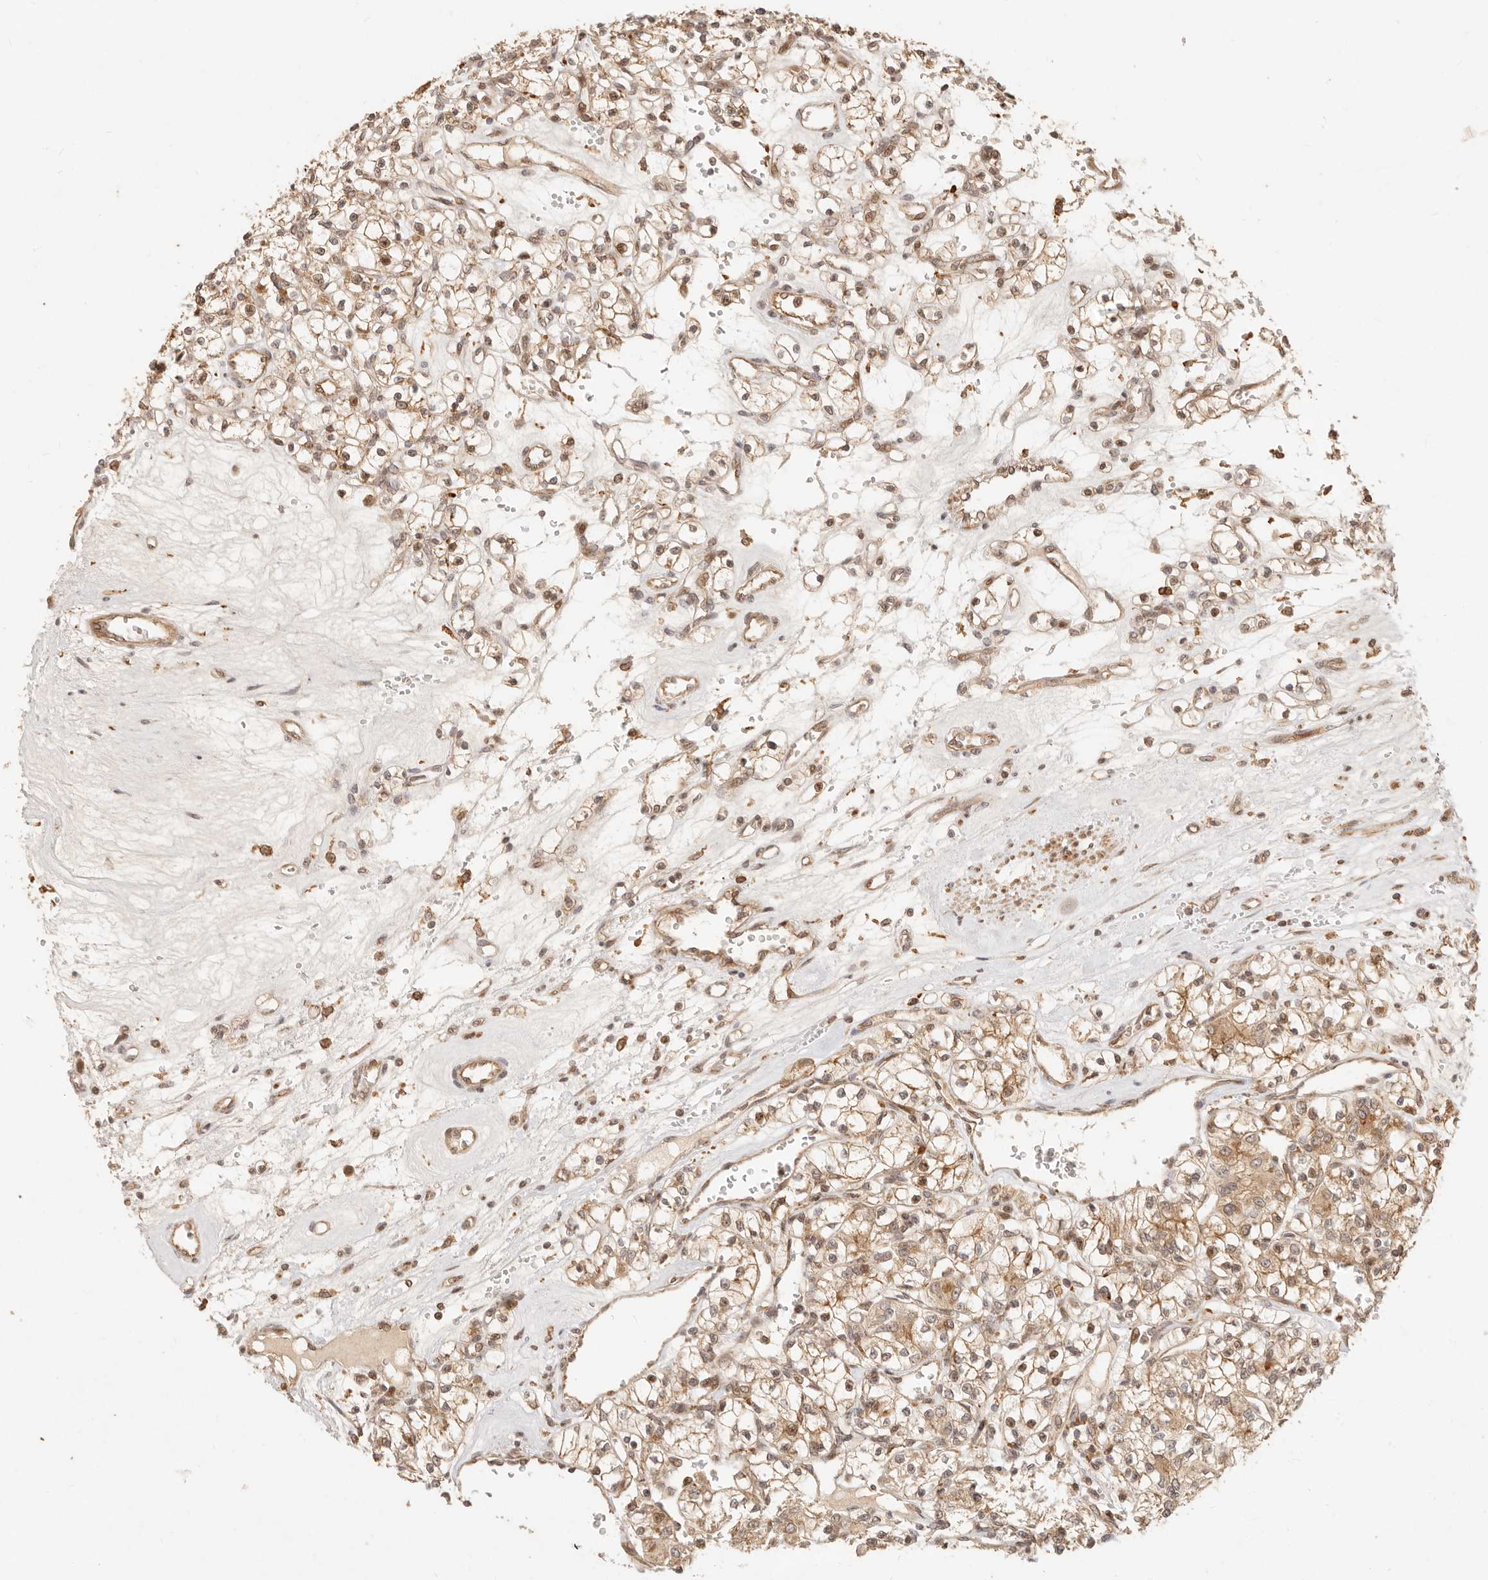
{"staining": {"intensity": "moderate", "quantity": ">75%", "location": "cytoplasmic/membranous,nuclear"}, "tissue": "renal cancer", "cell_type": "Tumor cells", "image_type": "cancer", "snomed": [{"axis": "morphology", "description": "Adenocarcinoma, NOS"}, {"axis": "topography", "description": "Kidney"}], "caption": "Renal cancer (adenocarcinoma) stained for a protein (brown) reveals moderate cytoplasmic/membranous and nuclear positive staining in about >75% of tumor cells.", "gene": "TIMM17A", "patient": {"sex": "female", "age": 59}}